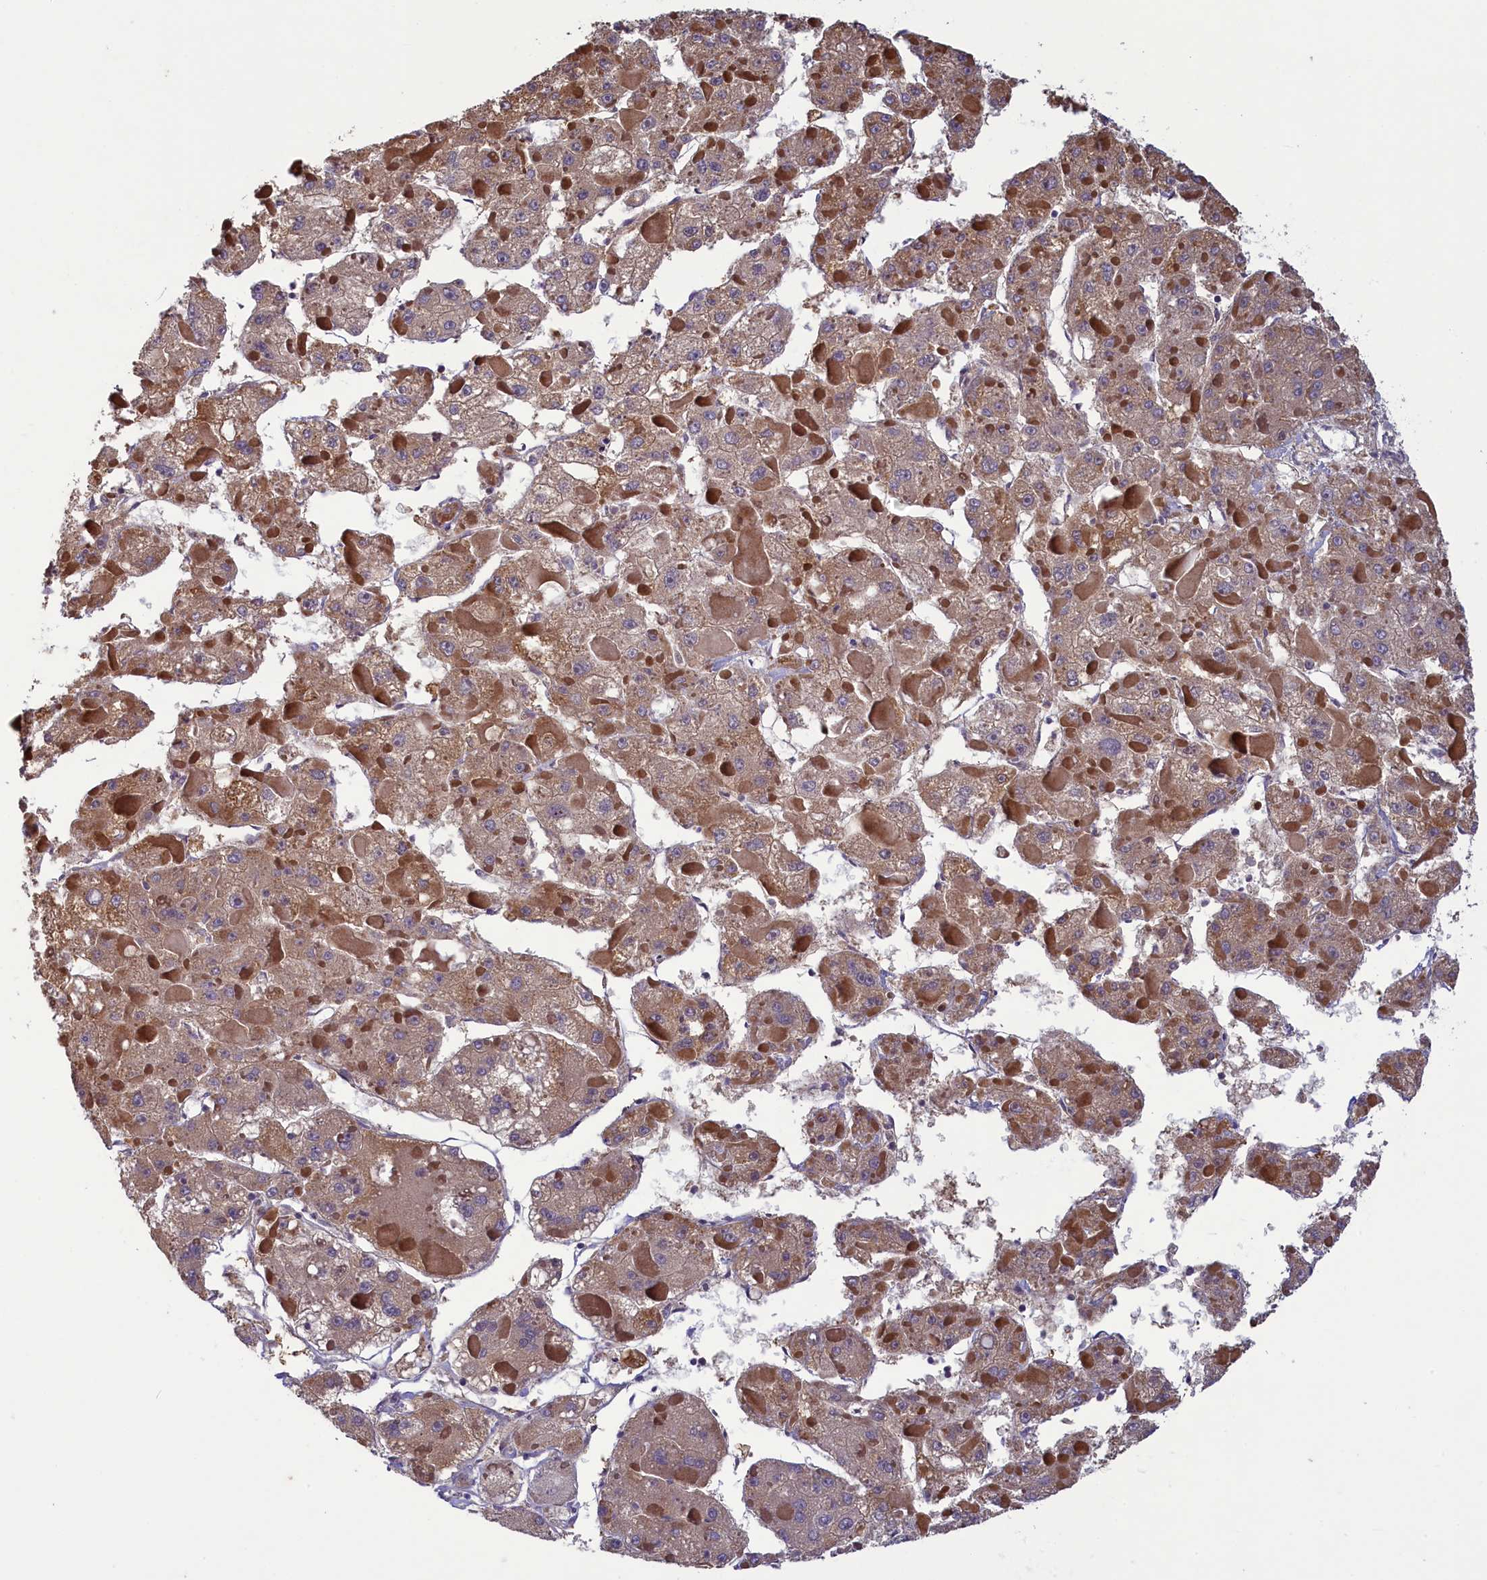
{"staining": {"intensity": "weak", "quantity": ">75%", "location": "cytoplasmic/membranous"}, "tissue": "liver cancer", "cell_type": "Tumor cells", "image_type": "cancer", "snomed": [{"axis": "morphology", "description": "Carcinoma, Hepatocellular, NOS"}, {"axis": "topography", "description": "Liver"}], "caption": "This histopathology image displays immunohistochemistry (IHC) staining of liver cancer, with low weak cytoplasmic/membranous positivity in about >75% of tumor cells.", "gene": "NUBP1", "patient": {"sex": "female", "age": 73}}